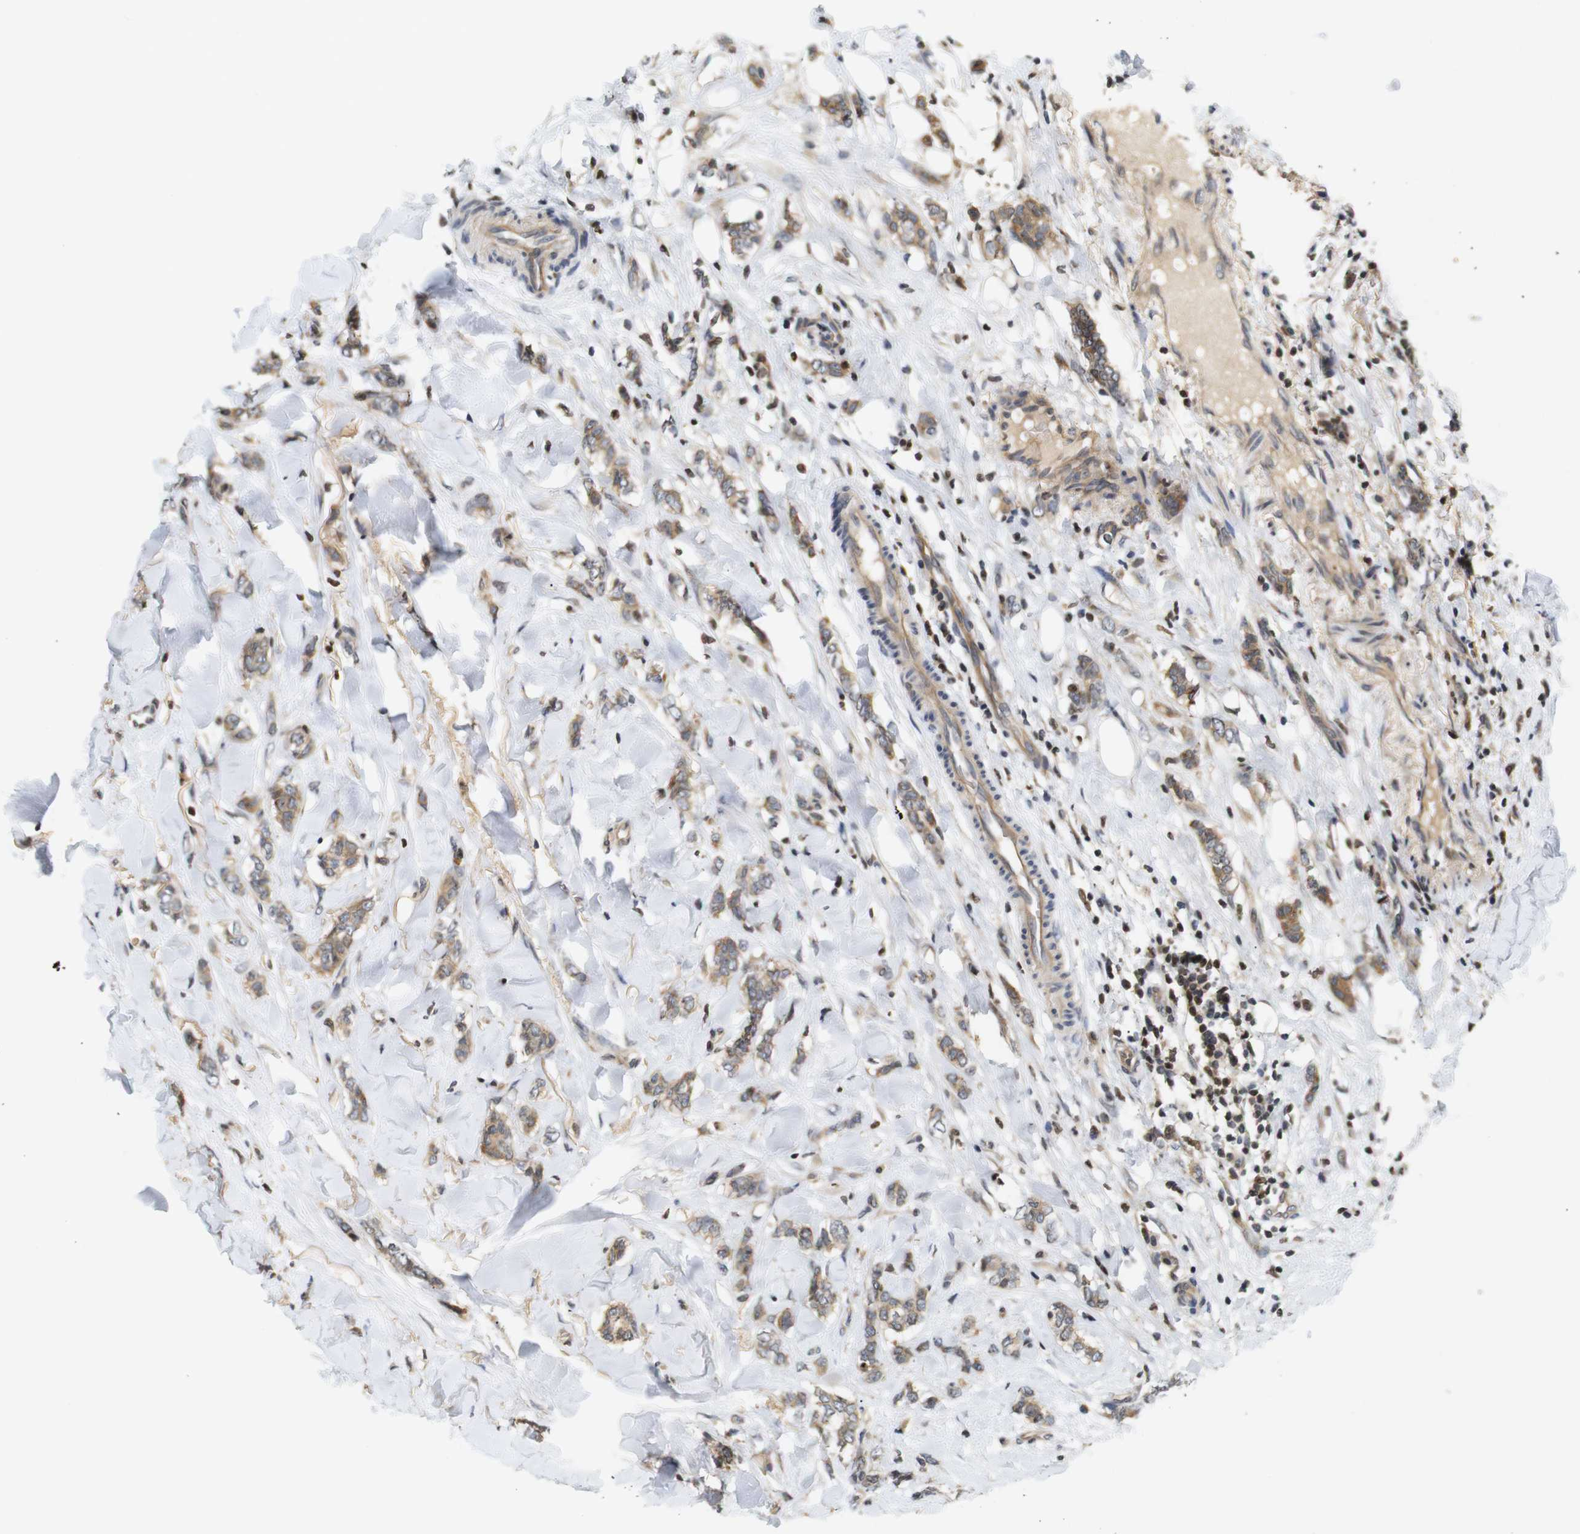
{"staining": {"intensity": "moderate", "quantity": ">75%", "location": "cytoplasmic/membranous"}, "tissue": "breast cancer", "cell_type": "Tumor cells", "image_type": "cancer", "snomed": [{"axis": "morphology", "description": "Lobular carcinoma"}, {"axis": "topography", "description": "Skin"}, {"axis": "topography", "description": "Breast"}], "caption": "Human lobular carcinoma (breast) stained for a protein (brown) displays moderate cytoplasmic/membranous positive expression in about >75% of tumor cells.", "gene": "MBD1", "patient": {"sex": "female", "age": 46}}